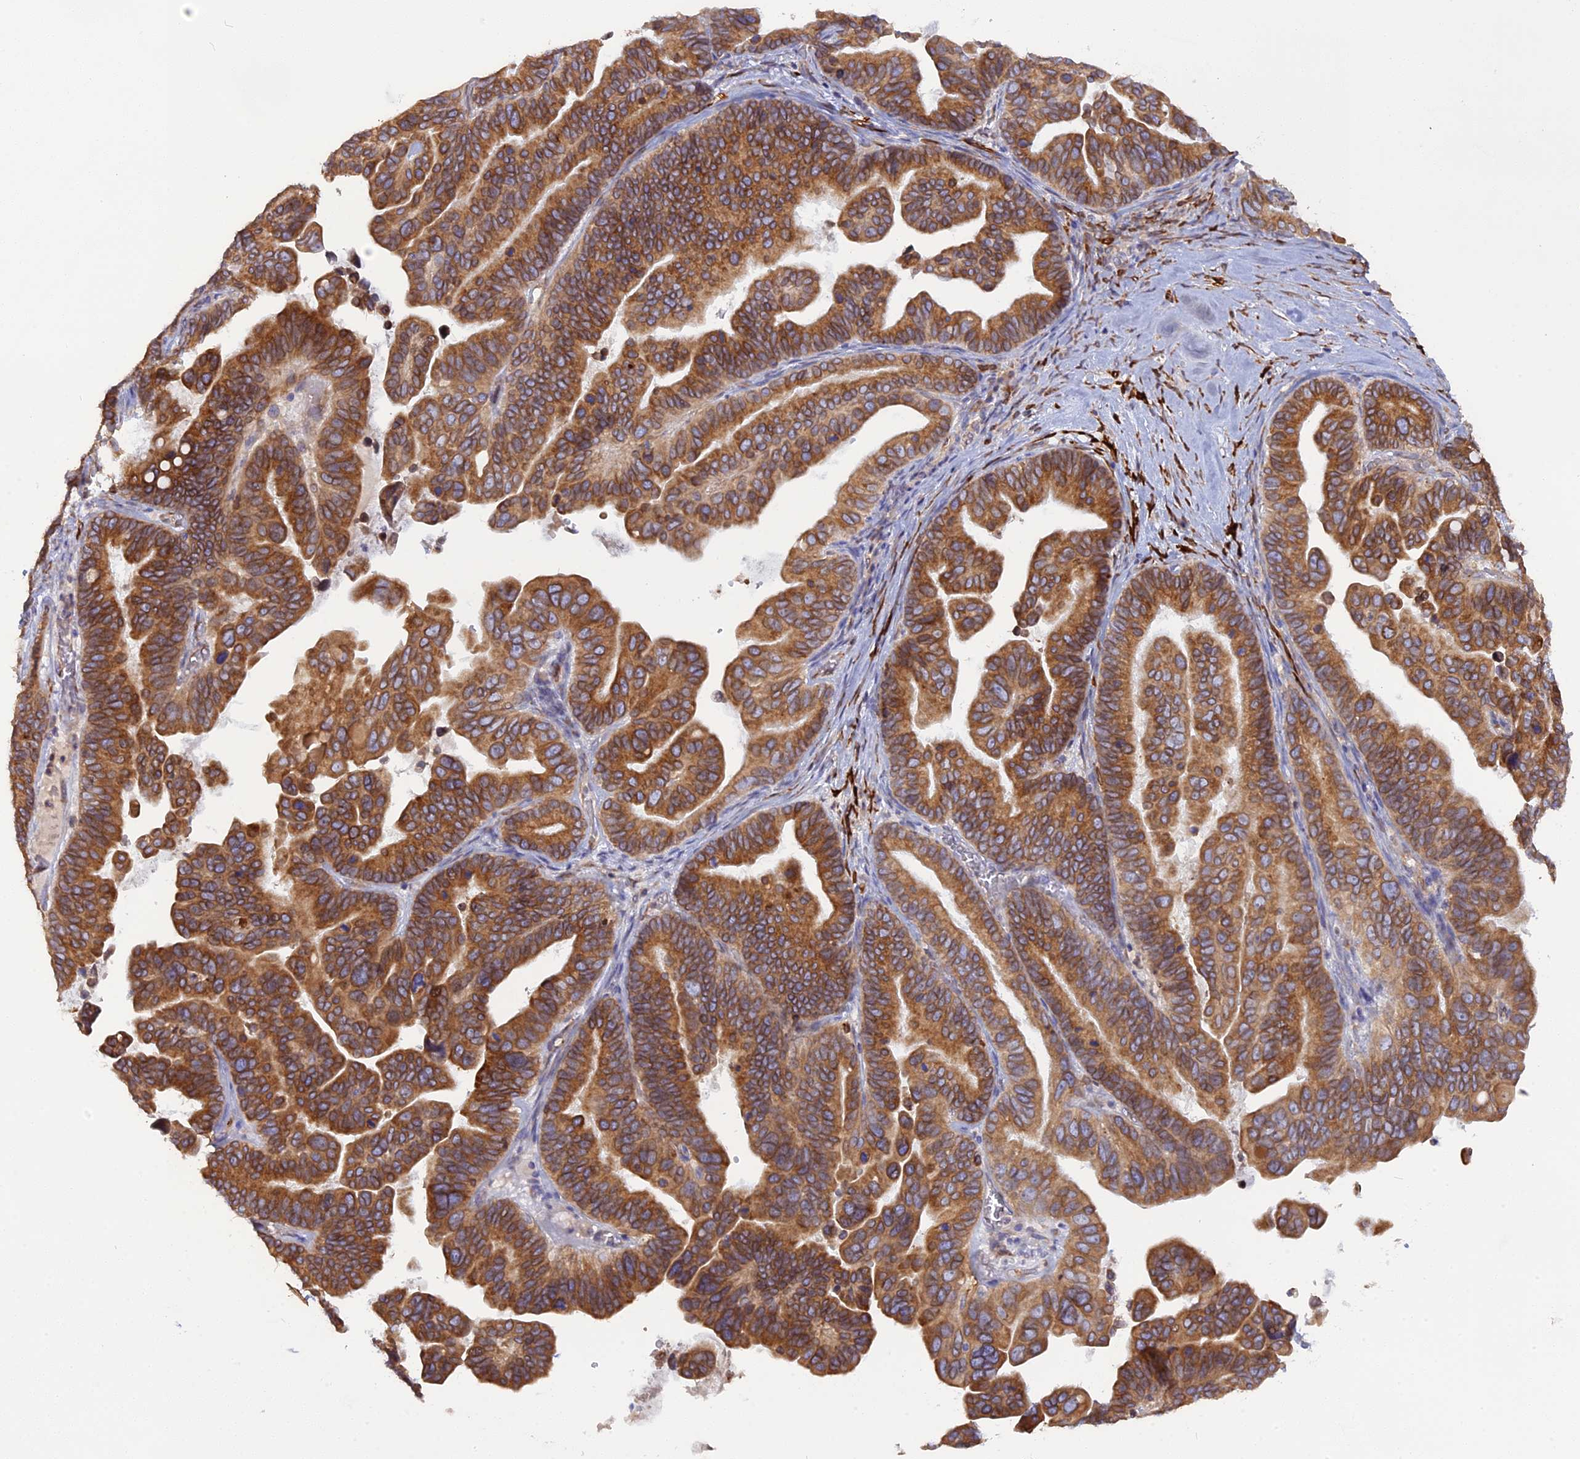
{"staining": {"intensity": "strong", "quantity": ">75%", "location": "cytoplasmic/membranous"}, "tissue": "ovarian cancer", "cell_type": "Tumor cells", "image_type": "cancer", "snomed": [{"axis": "morphology", "description": "Cystadenocarcinoma, serous, NOS"}, {"axis": "topography", "description": "Ovary"}], "caption": "Immunohistochemistry image of neoplastic tissue: human ovarian cancer (serous cystadenocarcinoma) stained using IHC demonstrates high levels of strong protein expression localized specifically in the cytoplasmic/membranous of tumor cells, appearing as a cytoplasmic/membranous brown color.", "gene": "TLCD1", "patient": {"sex": "female", "age": 56}}